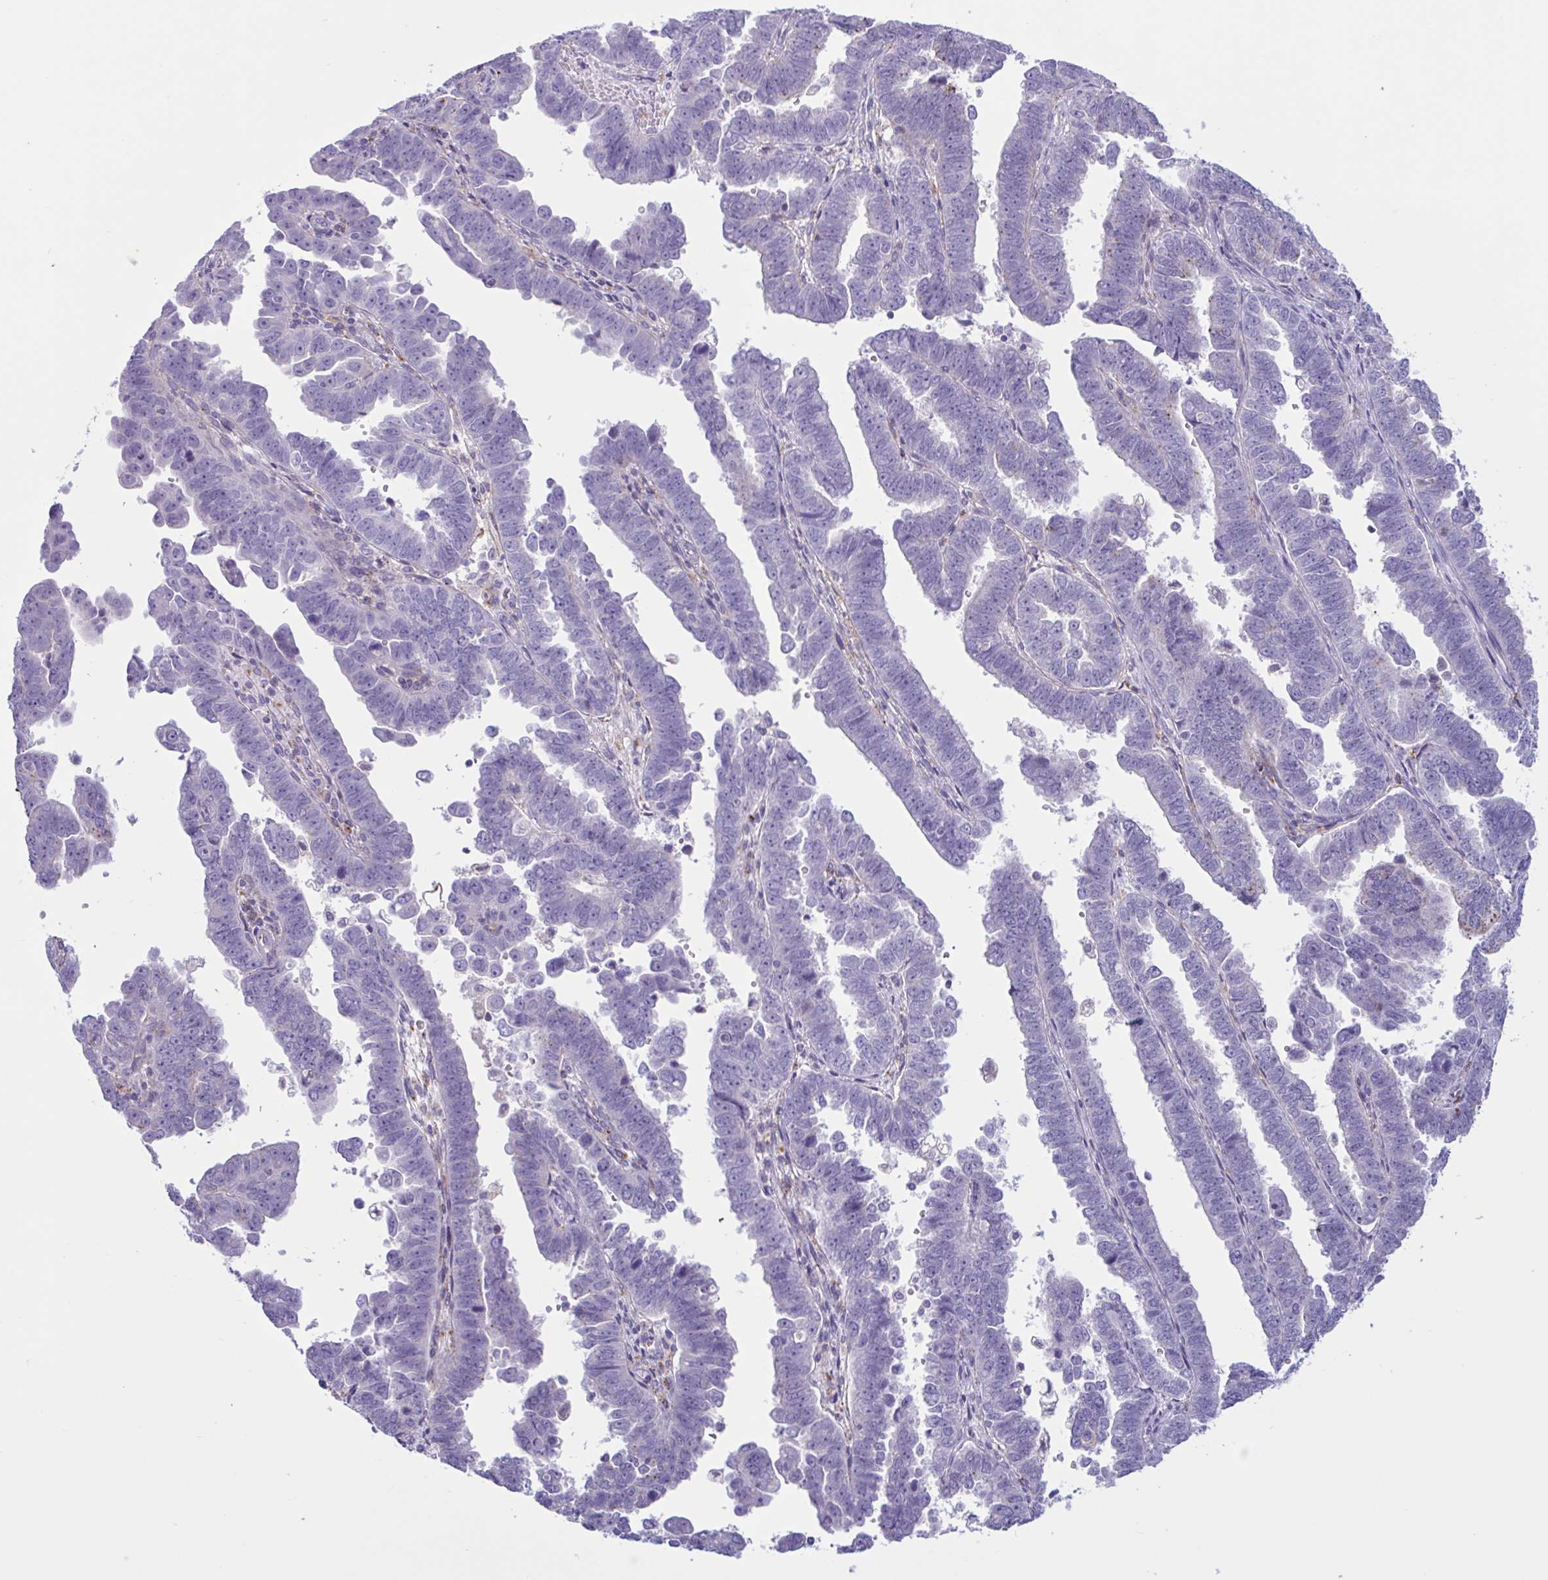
{"staining": {"intensity": "negative", "quantity": "none", "location": "none"}, "tissue": "endometrial cancer", "cell_type": "Tumor cells", "image_type": "cancer", "snomed": [{"axis": "morphology", "description": "Adenocarcinoma, NOS"}, {"axis": "topography", "description": "Endometrium"}], "caption": "Tumor cells are negative for brown protein staining in adenocarcinoma (endometrial).", "gene": "XCL1", "patient": {"sex": "female", "age": 75}}